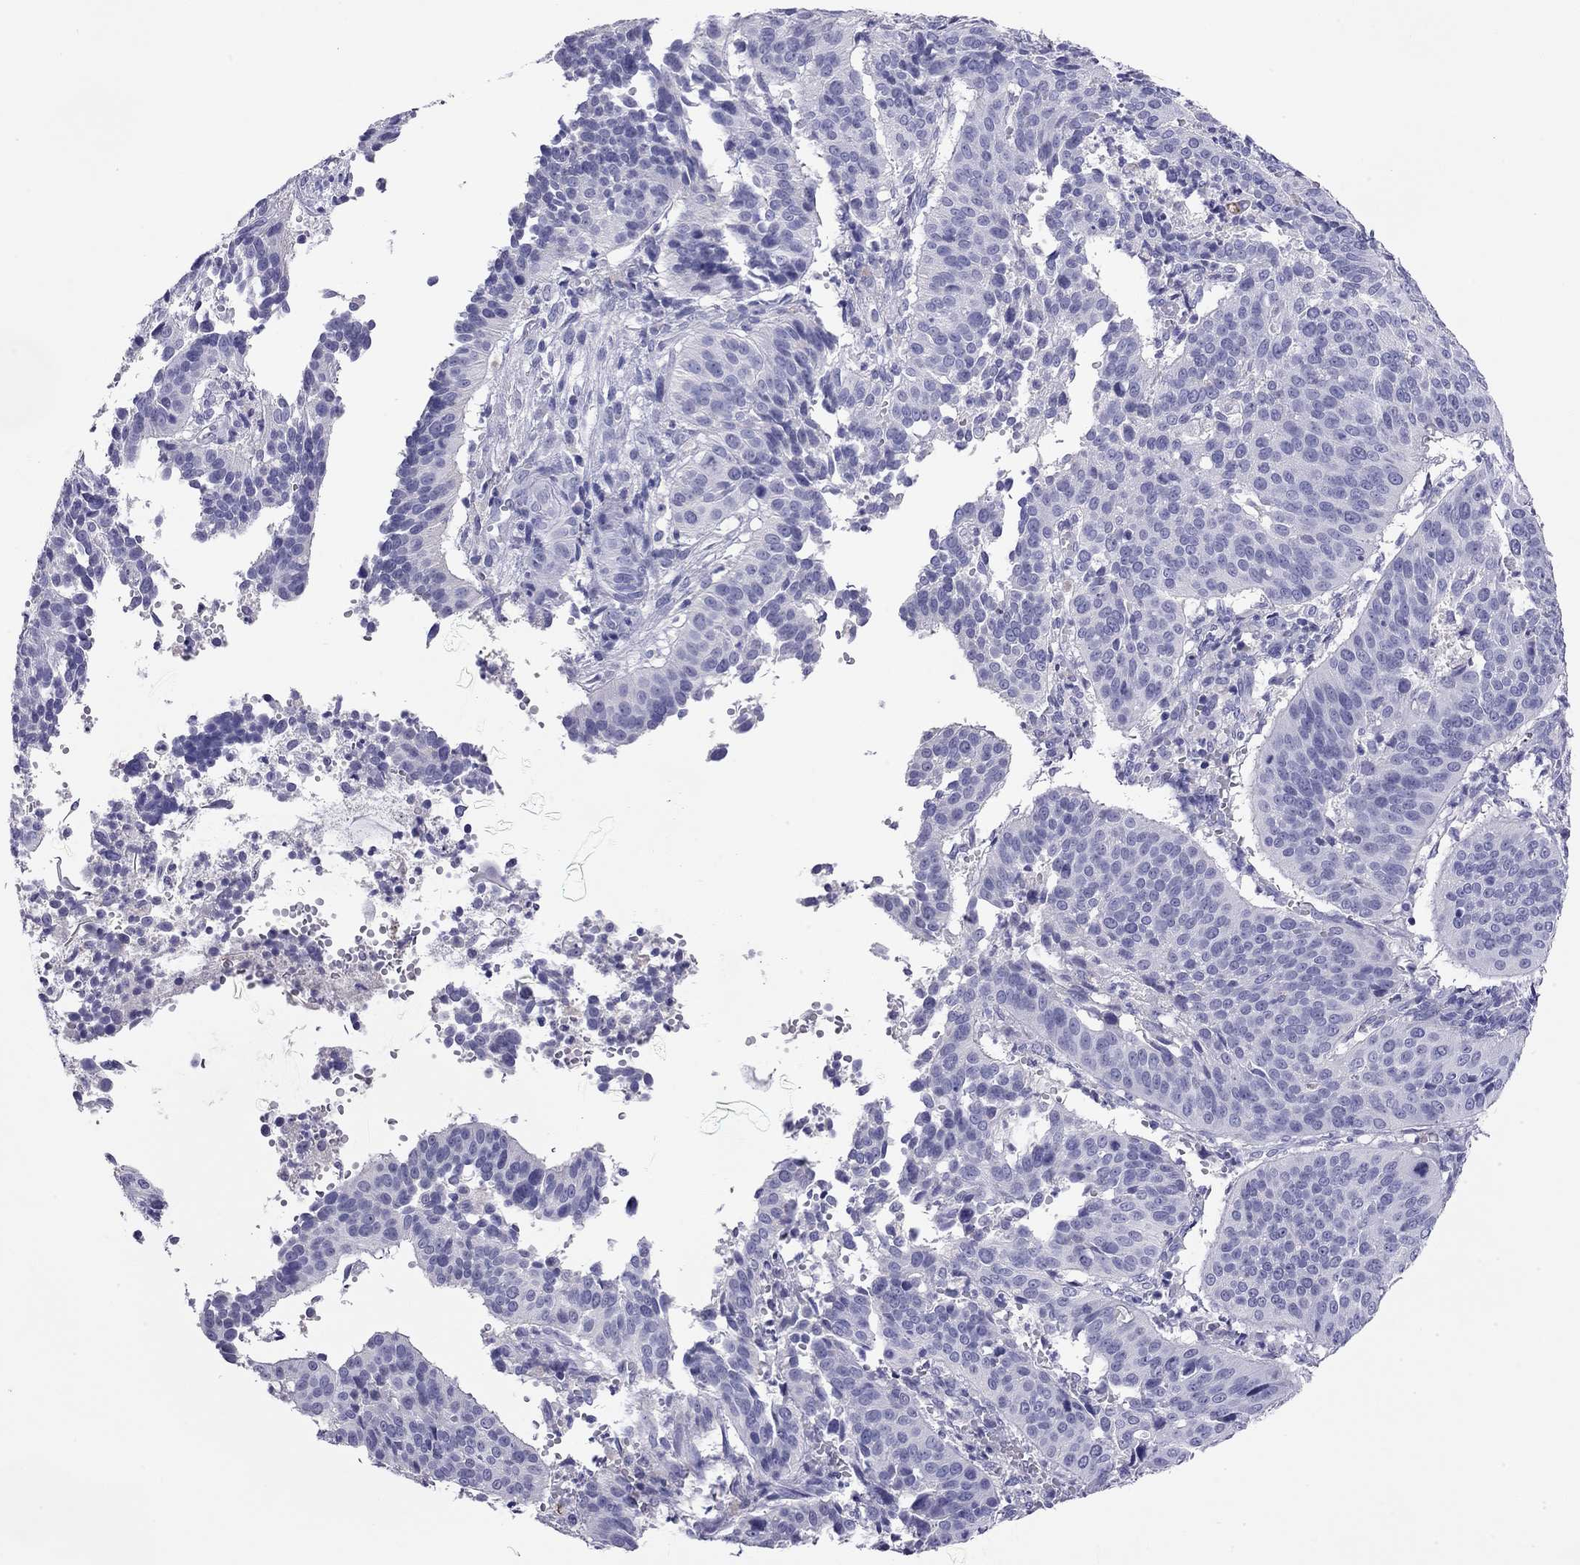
{"staining": {"intensity": "negative", "quantity": "none", "location": "none"}, "tissue": "cervical cancer", "cell_type": "Tumor cells", "image_type": "cancer", "snomed": [{"axis": "morphology", "description": "Normal tissue, NOS"}, {"axis": "morphology", "description": "Squamous cell carcinoma, NOS"}, {"axis": "topography", "description": "Cervix"}], "caption": "Protein analysis of squamous cell carcinoma (cervical) shows no significant expression in tumor cells. (IHC, brightfield microscopy, high magnification).", "gene": "ODF4", "patient": {"sex": "female", "age": 39}}